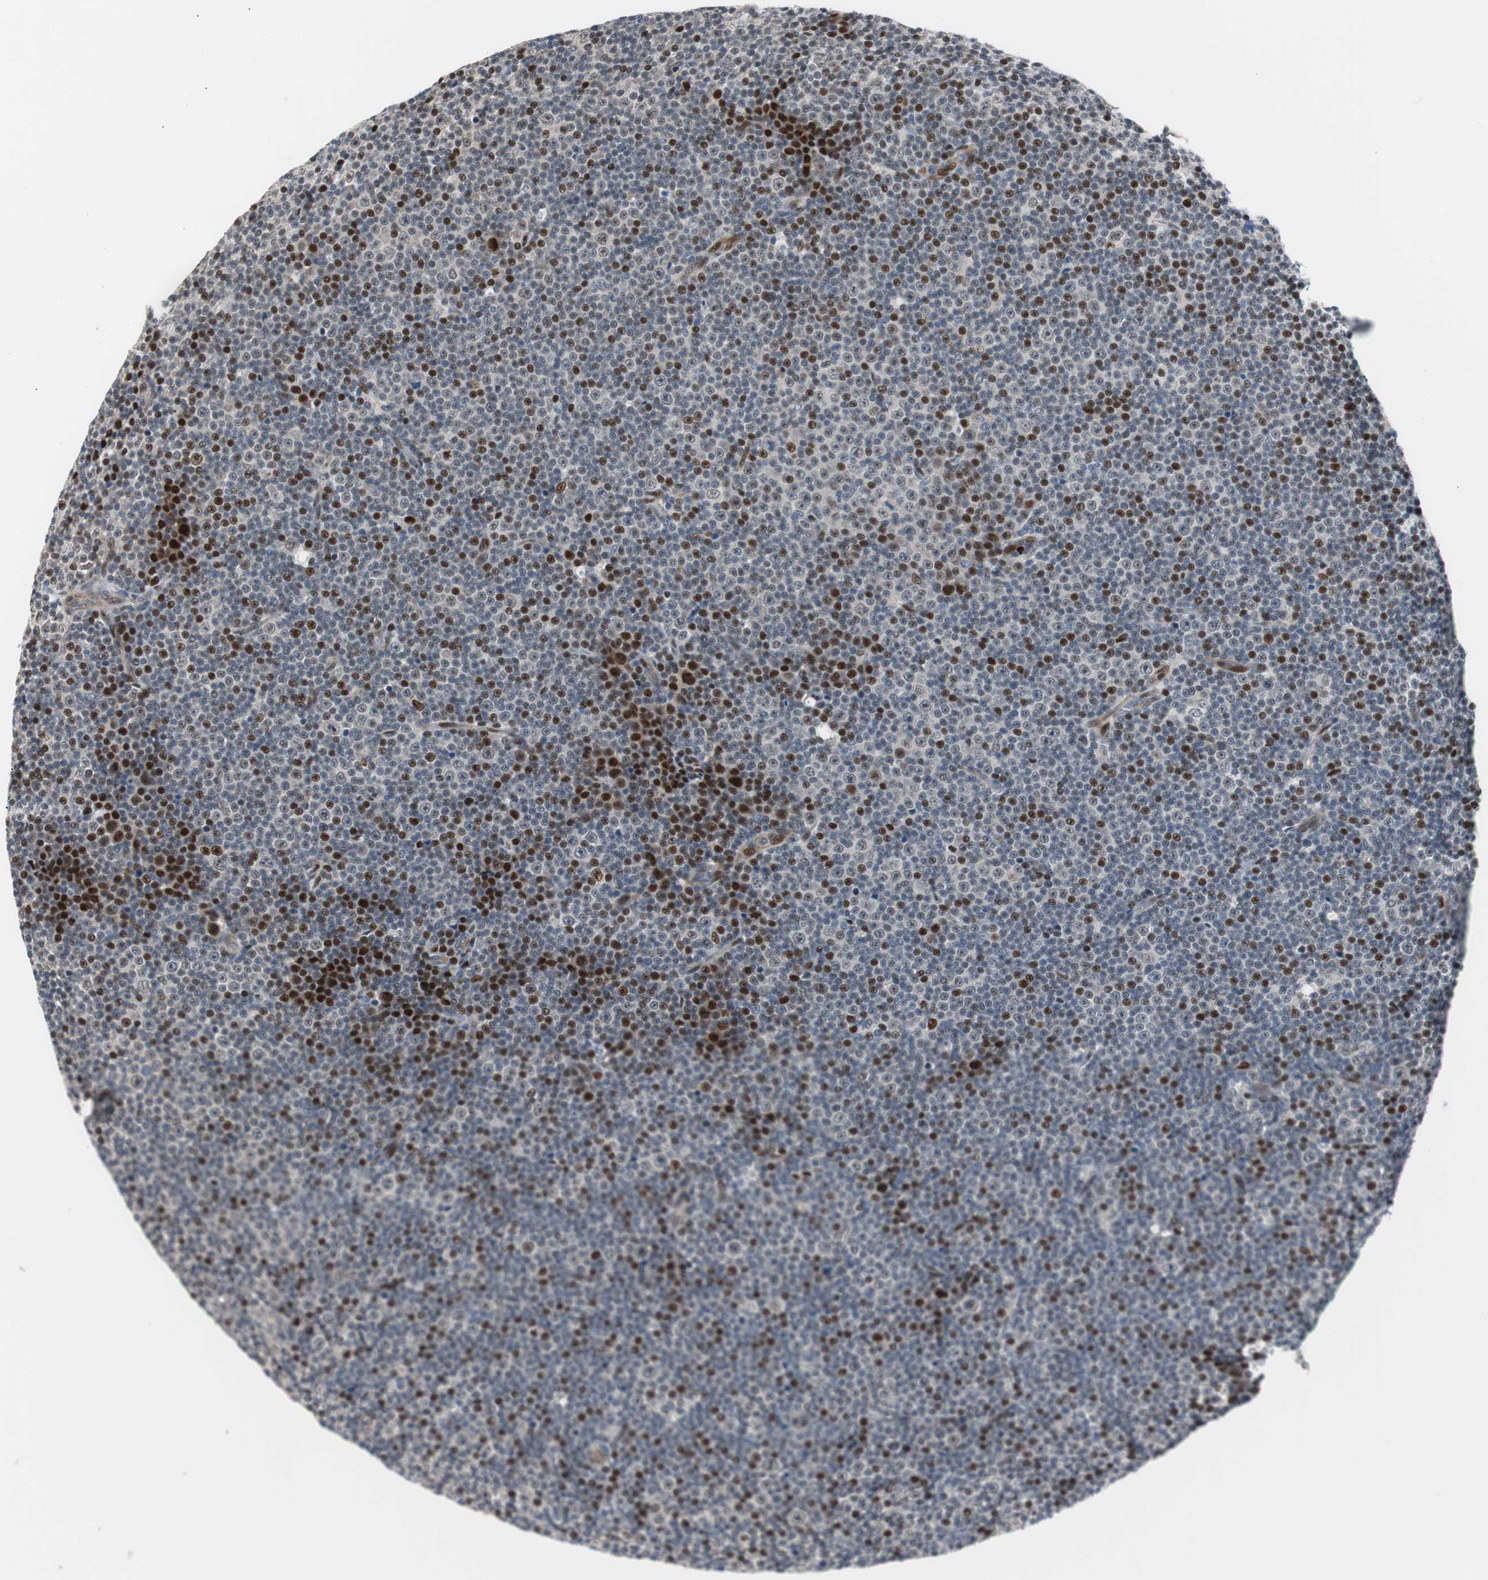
{"staining": {"intensity": "negative", "quantity": "none", "location": "none"}, "tissue": "lymphoma", "cell_type": "Tumor cells", "image_type": "cancer", "snomed": [{"axis": "morphology", "description": "Malignant lymphoma, non-Hodgkin's type, Low grade"}, {"axis": "topography", "description": "Lymph node"}], "caption": "Immunohistochemistry image of malignant lymphoma, non-Hodgkin's type (low-grade) stained for a protein (brown), which reveals no expression in tumor cells.", "gene": "RAD1", "patient": {"sex": "female", "age": 67}}